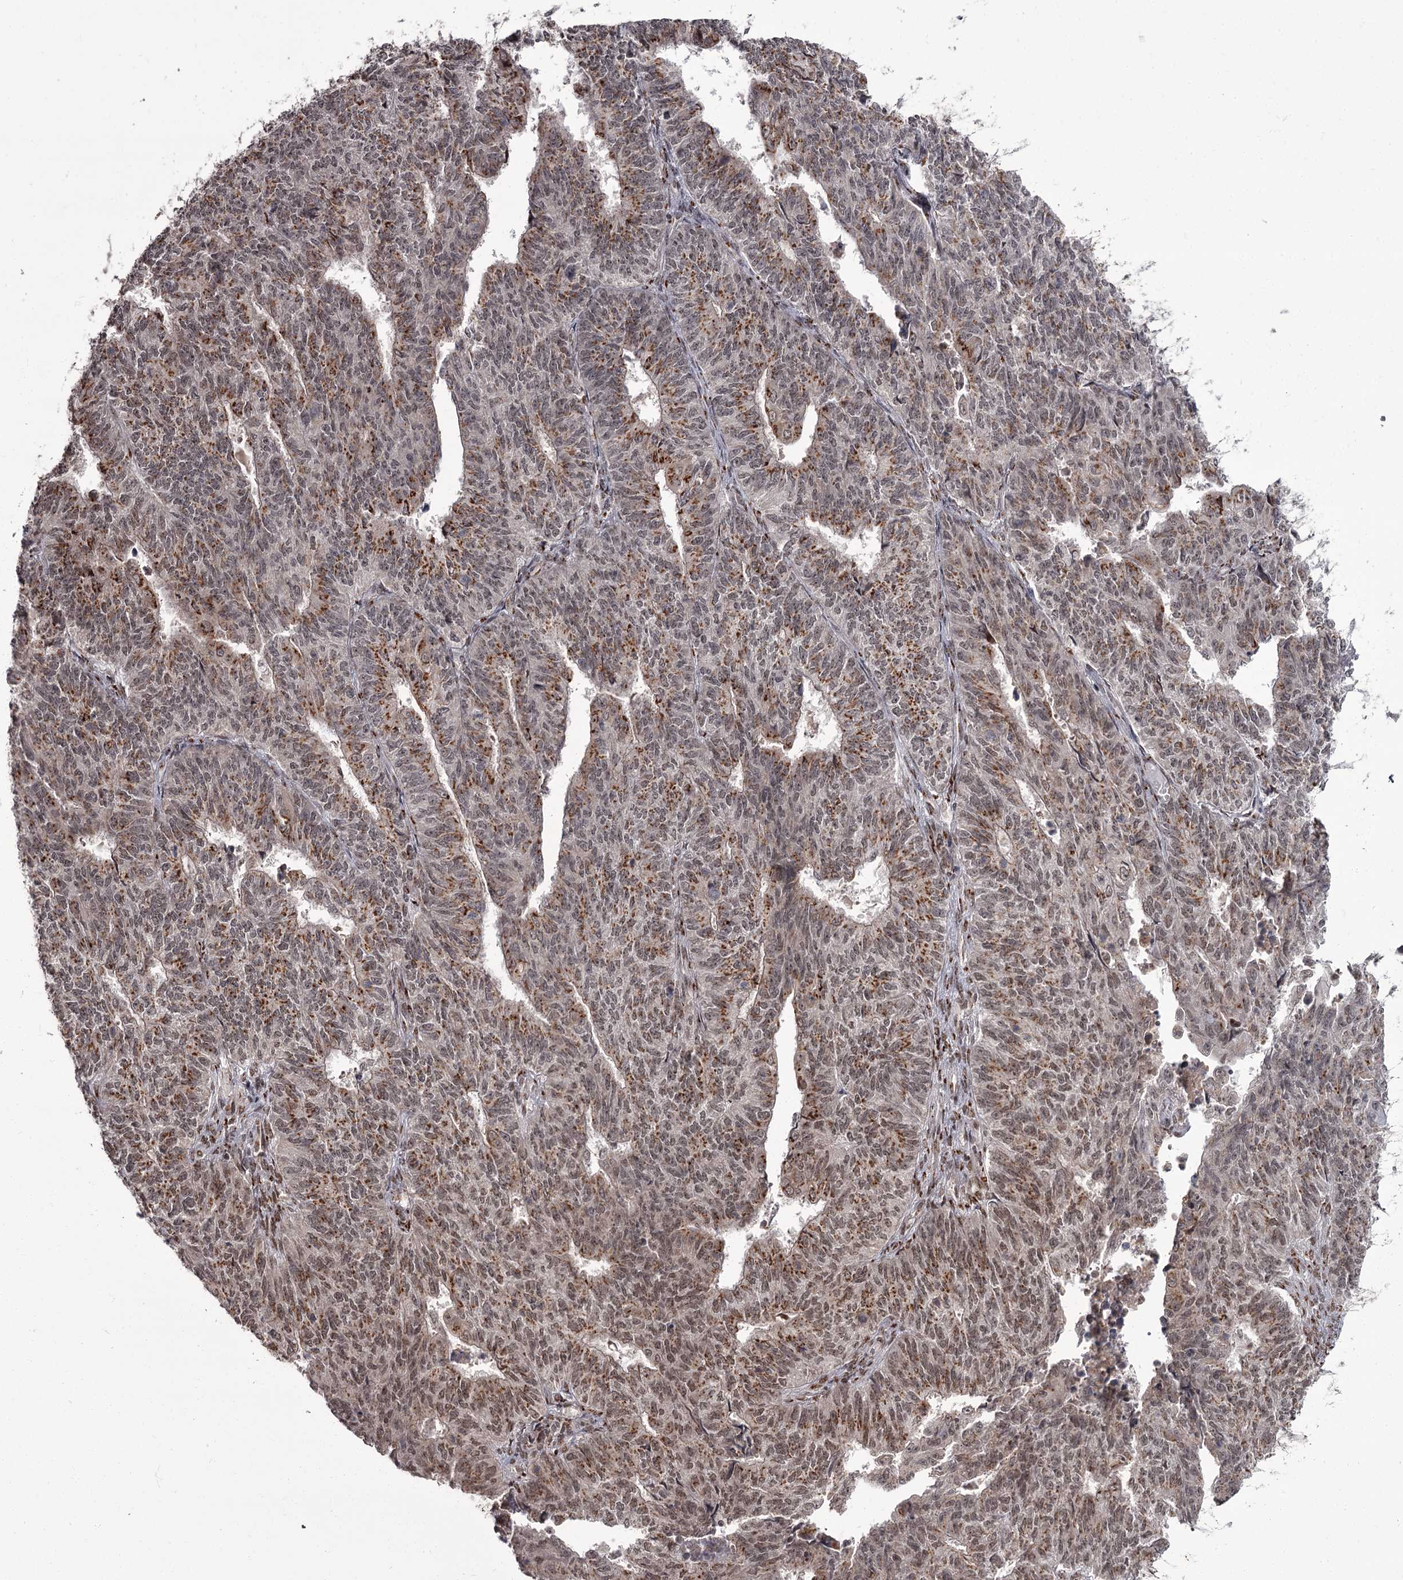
{"staining": {"intensity": "moderate", "quantity": ">75%", "location": "cytoplasmic/membranous,nuclear"}, "tissue": "endometrial cancer", "cell_type": "Tumor cells", "image_type": "cancer", "snomed": [{"axis": "morphology", "description": "Adenocarcinoma, NOS"}, {"axis": "topography", "description": "Endometrium"}], "caption": "A brown stain highlights moderate cytoplasmic/membranous and nuclear expression of a protein in human endometrial adenocarcinoma tumor cells. Nuclei are stained in blue.", "gene": "CEP83", "patient": {"sex": "female", "age": 32}}